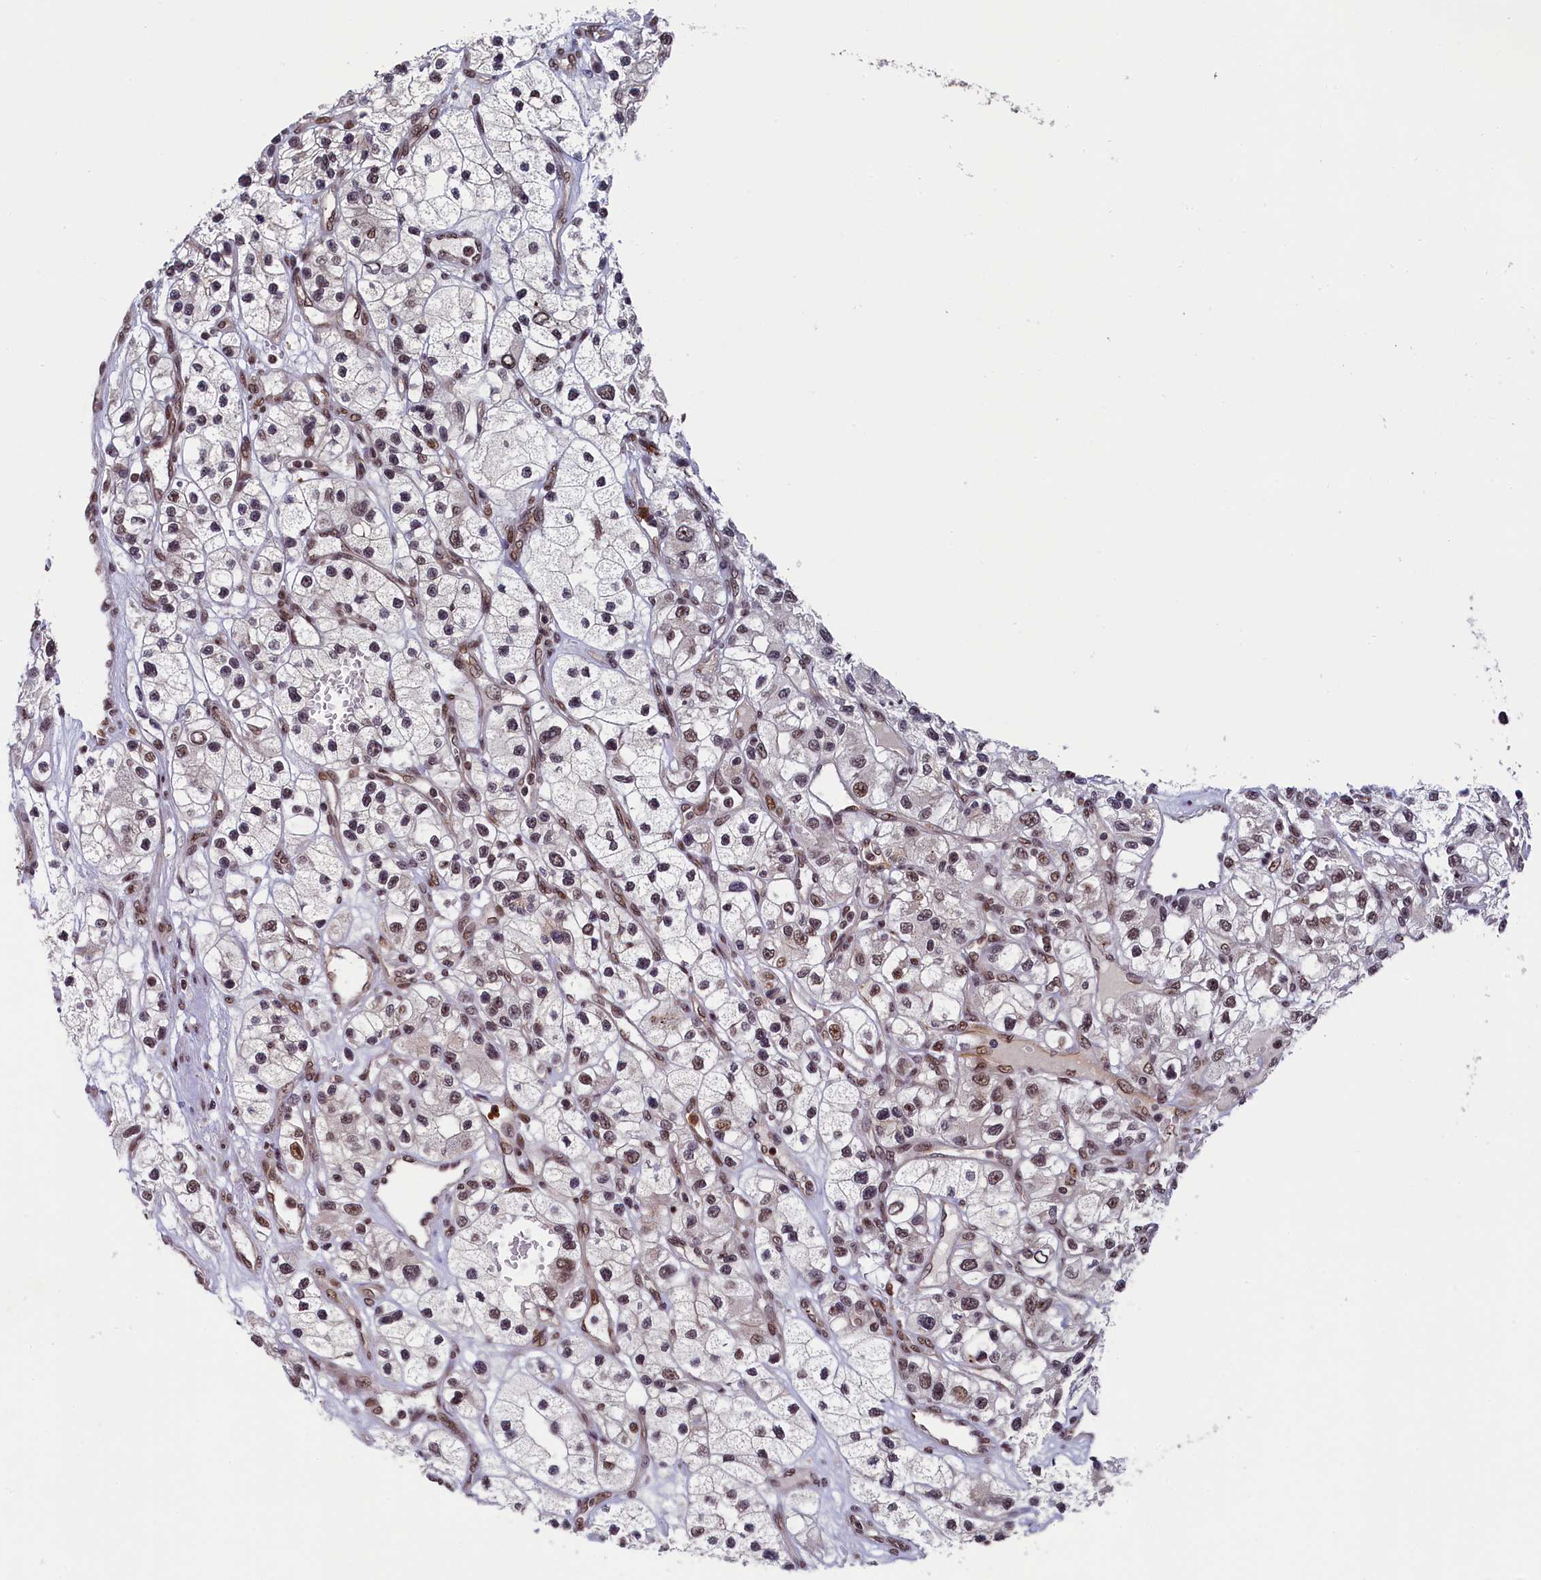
{"staining": {"intensity": "weak", "quantity": "25%-75%", "location": "nuclear"}, "tissue": "renal cancer", "cell_type": "Tumor cells", "image_type": "cancer", "snomed": [{"axis": "morphology", "description": "Adenocarcinoma, NOS"}, {"axis": "topography", "description": "Kidney"}], "caption": "The immunohistochemical stain labels weak nuclear positivity in tumor cells of renal cancer tissue. The protein is stained brown, and the nuclei are stained in blue (DAB (3,3'-diaminobenzidine) IHC with brightfield microscopy, high magnification).", "gene": "ADIG", "patient": {"sex": "female", "age": 57}}